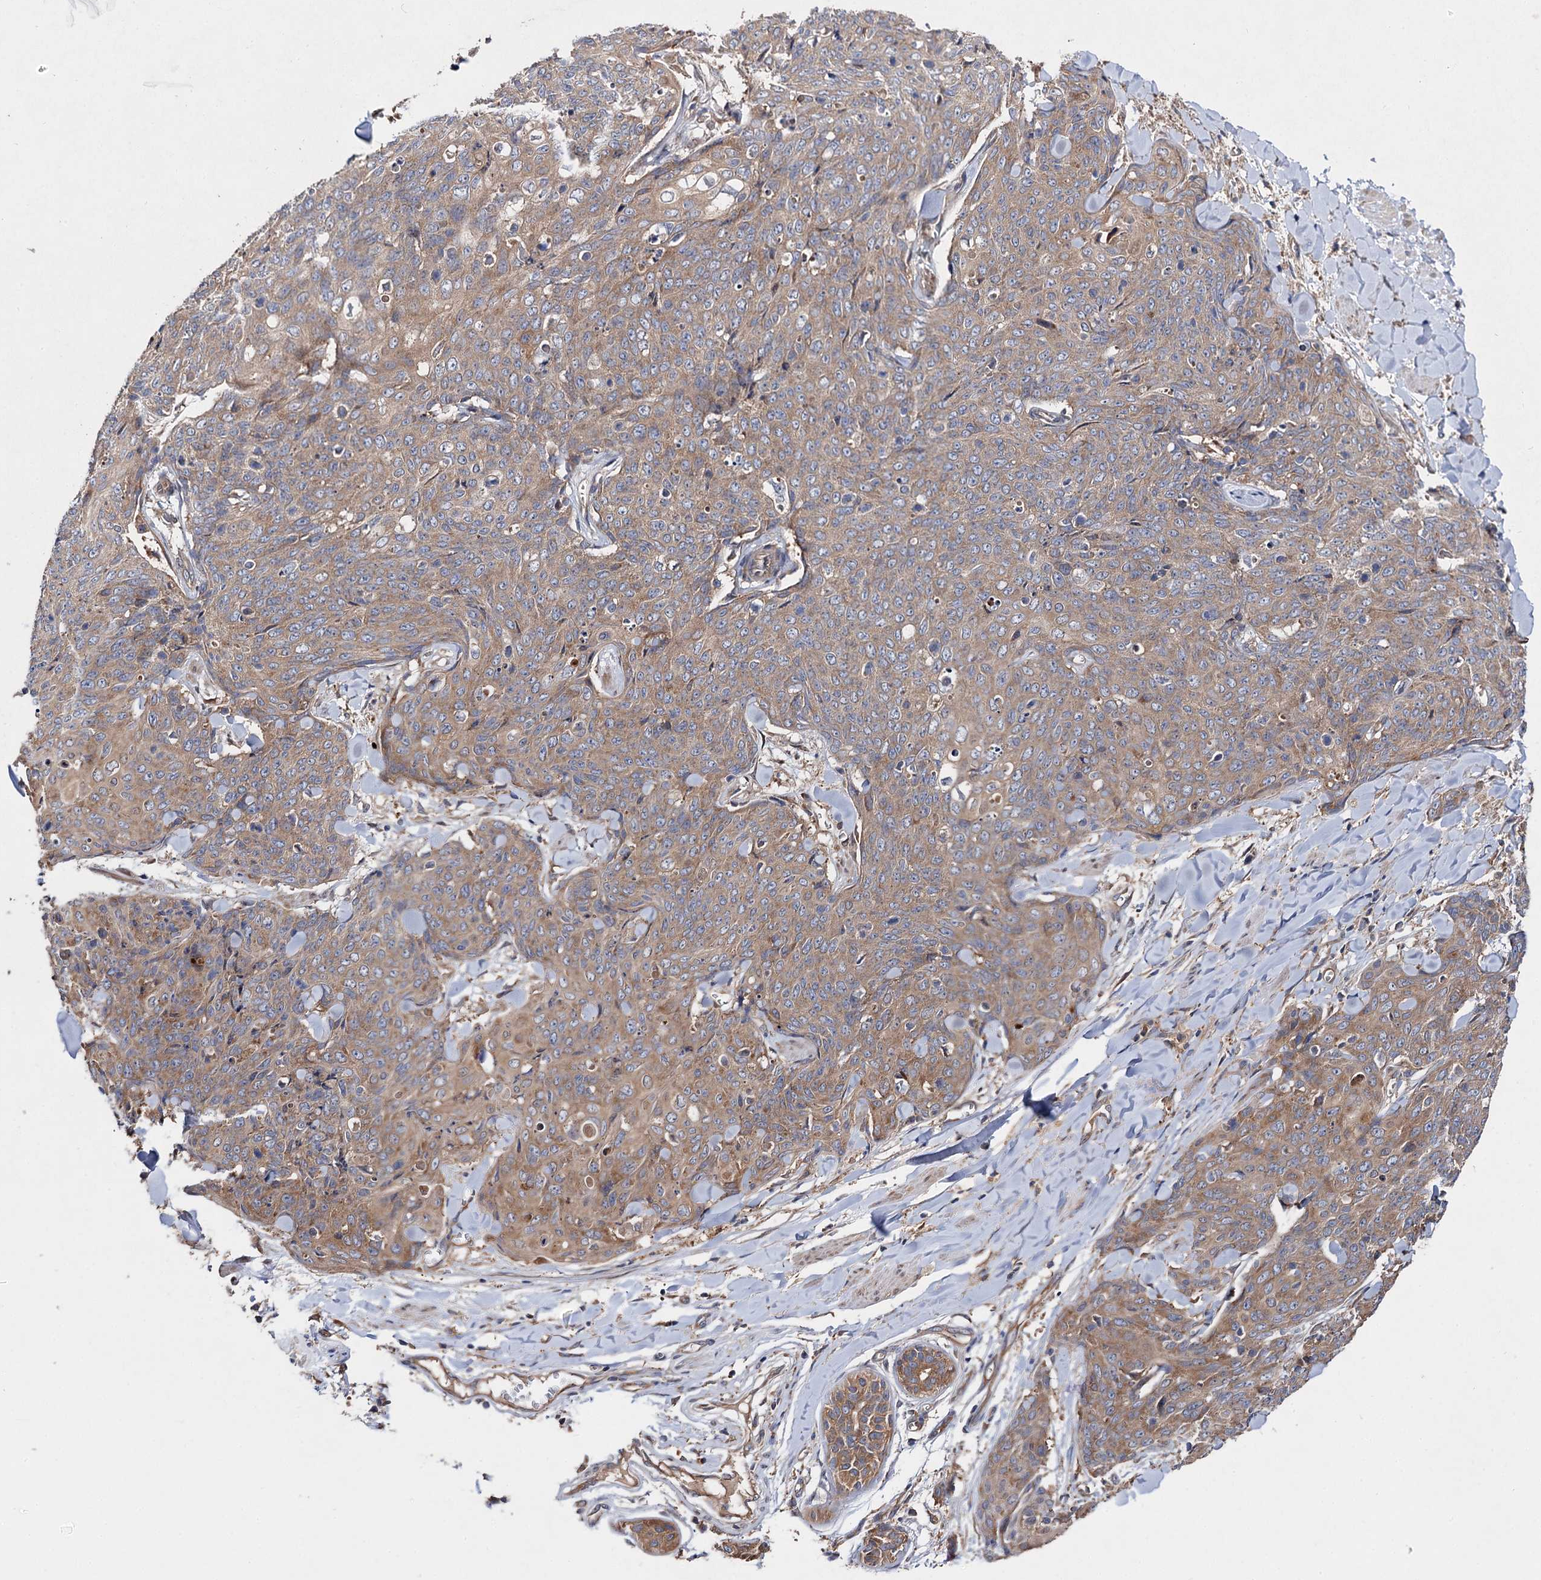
{"staining": {"intensity": "moderate", "quantity": ">75%", "location": "cytoplasmic/membranous"}, "tissue": "skin cancer", "cell_type": "Tumor cells", "image_type": "cancer", "snomed": [{"axis": "morphology", "description": "Squamous cell carcinoma, NOS"}, {"axis": "topography", "description": "Skin"}, {"axis": "topography", "description": "Vulva"}], "caption": "IHC staining of skin cancer (squamous cell carcinoma), which reveals medium levels of moderate cytoplasmic/membranous staining in about >75% of tumor cells indicating moderate cytoplasmic/membranous protein expression. The staining was performed using DAB (brown) for protein detection and nuclei were counterstained in hematoxylin (blue).", "gene": "NAA25", "patient": {"sex": "female", "age": 85}}